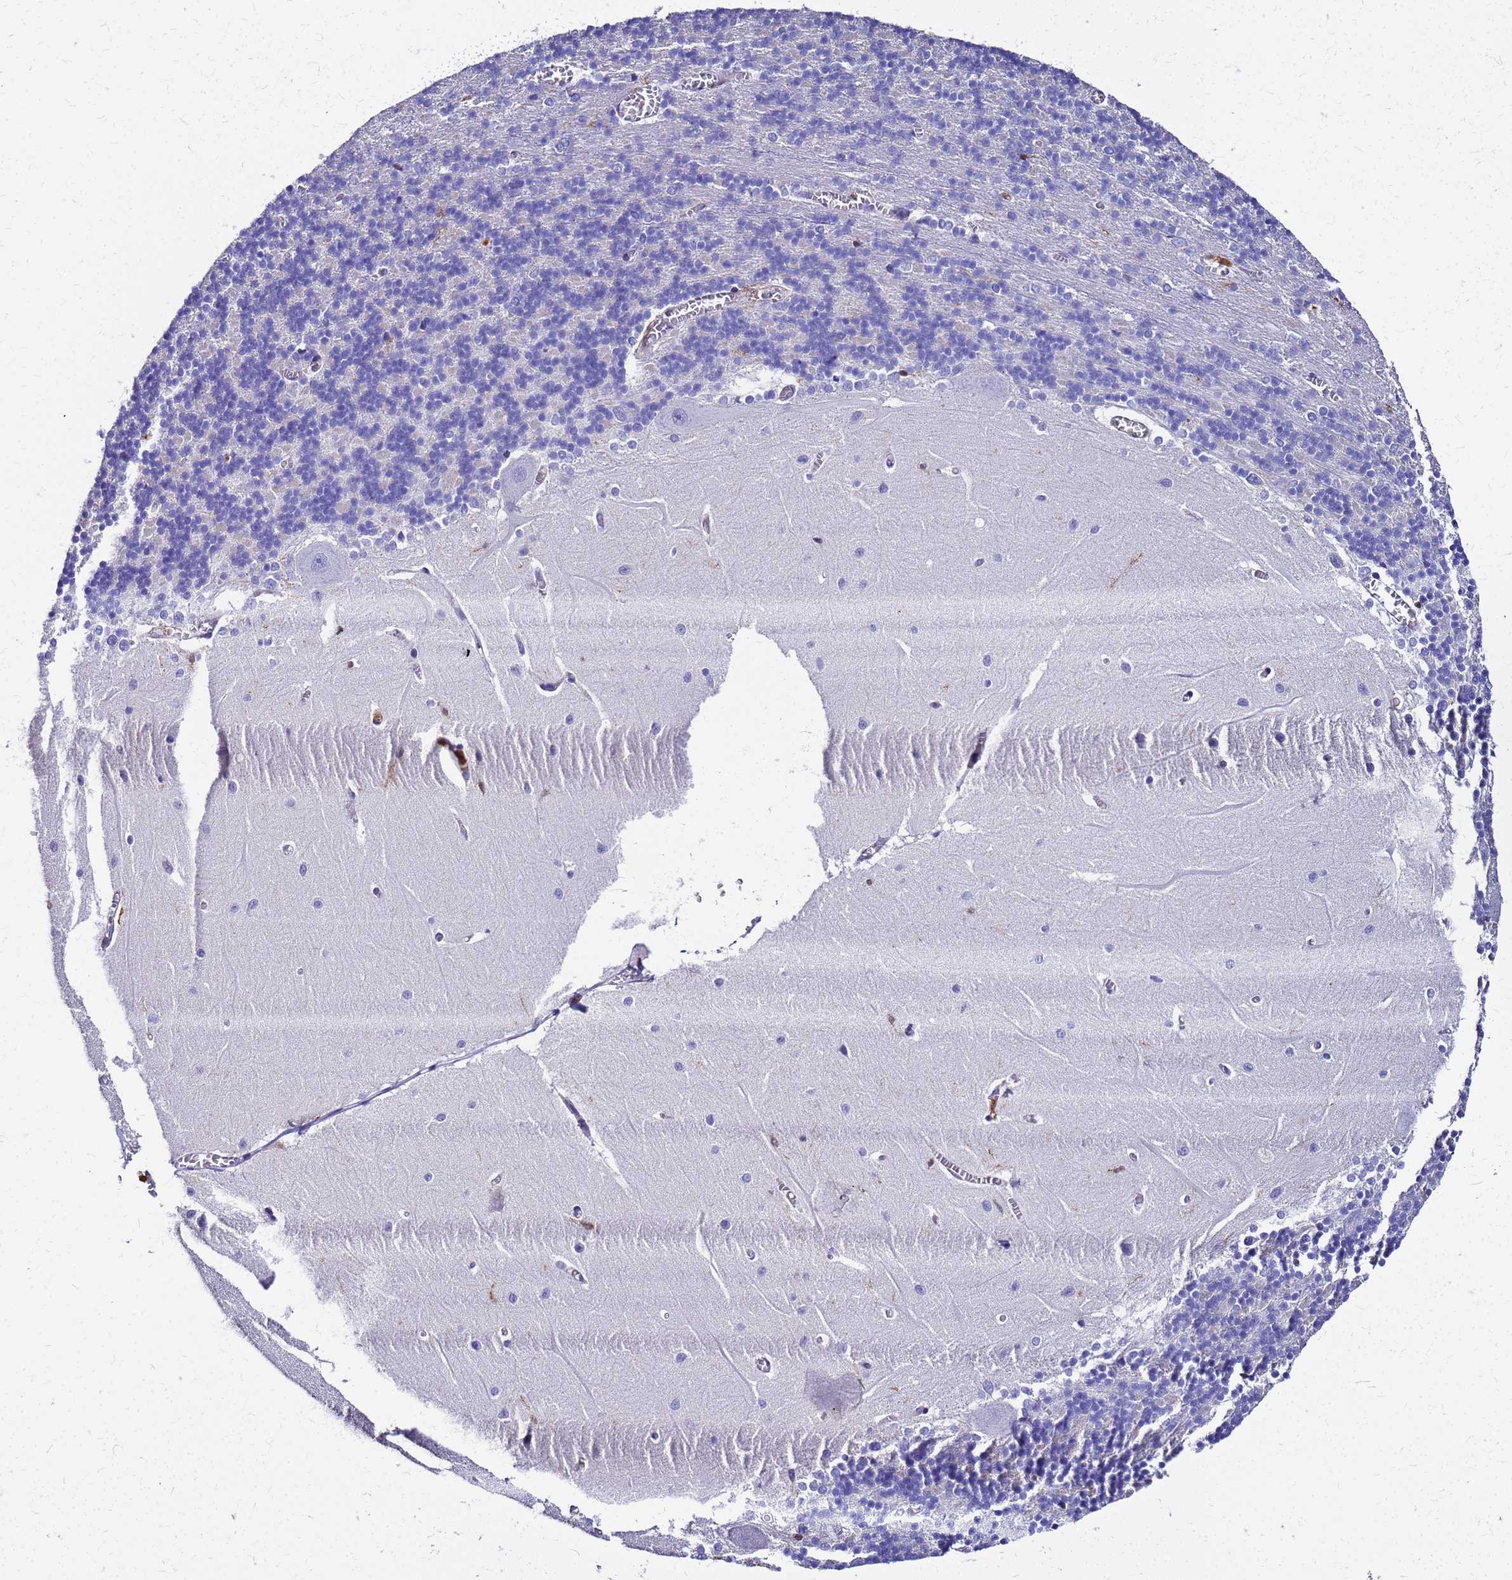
{"staining": {"intensity": "negative", "quantity": "none", "location": "none"}, "tissue": "cerebellum", "cell_type": "Cells in granular layer", "image_type": "normal", "snomed": [{"axis": "morphology", "description": "Normal tissue, NOS"}, {"axis": "topography", "description": "Cerebellum"}], "caption": "A histopathology image of human cerebellum is negative for staining in cells in granular layer. The staining was performed using DAB to visualize the protein expression in brown, while the nuclei were stained in blue with hematoxylin (Magnification: 20x).", "gene": "S100A11", "patient": {"sex": "male", "age": 37}}